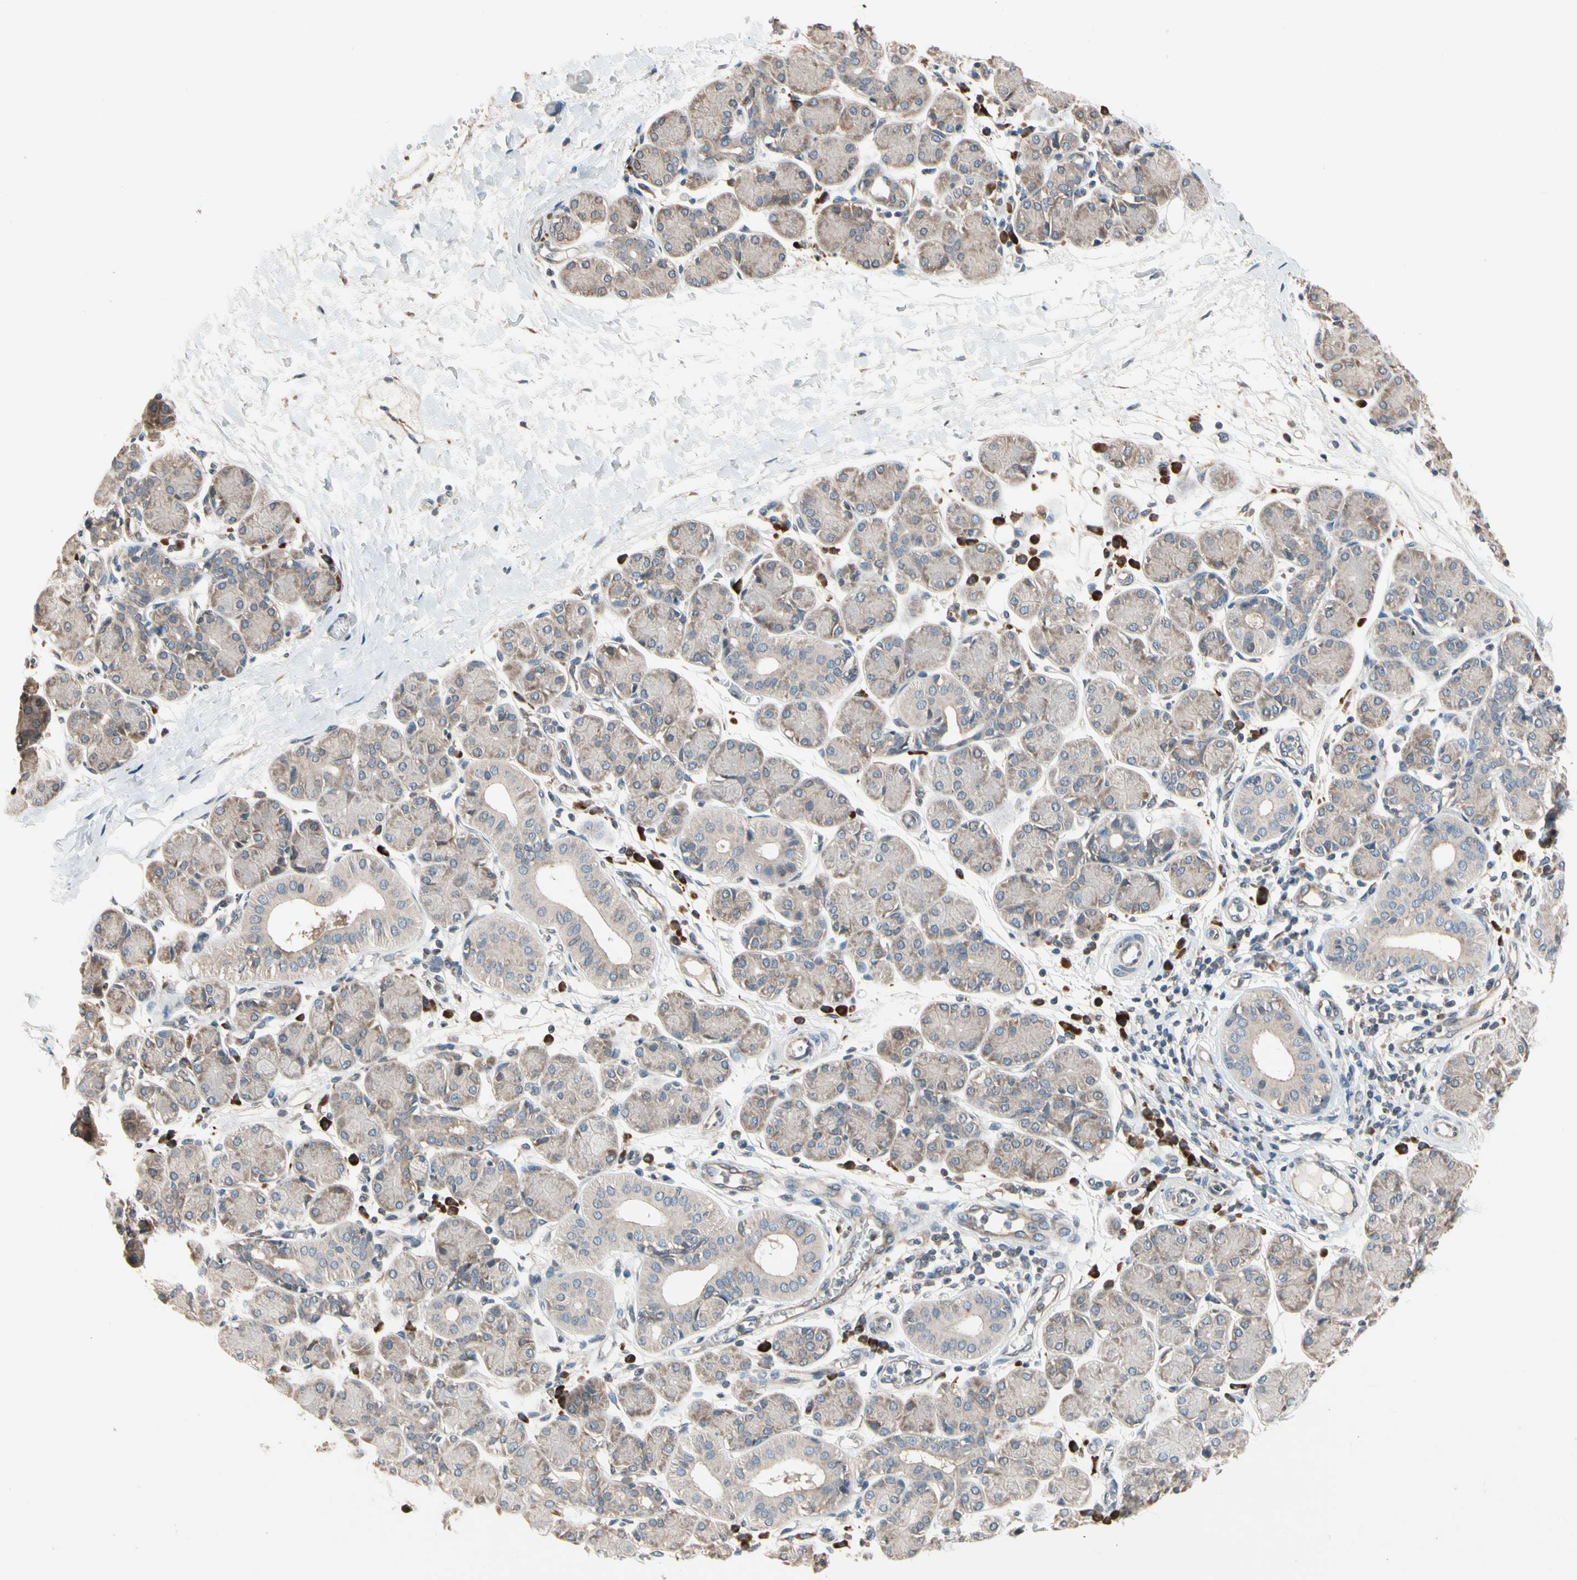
{"staining": {"intensity": "weak", "quantity": ">75%", "location": "cytoplasmic/membranous"}, "tissue": "salivary gland", "cell_type": "Glandular cells", "image_type": "normal", "snomed": [{"axis": "morphology", "description": "Normal tissue, NOS"}, {"axis": "morphology", "description": "Inflammation, NOS"}, {"axis": "topography", "description": "Lymph node"}, {"axis": "topography", "description": "Salivary gland"}], "caption": "This photomicrograph demonstrates immunohistochemistry (IHC) staining of normal salivary gland, with low weak cytoplasmic/membranous expression in approximately >75% of glandular cells.", "gene": "PRDX4", "patient": {"sex": "male", "age": 3}}